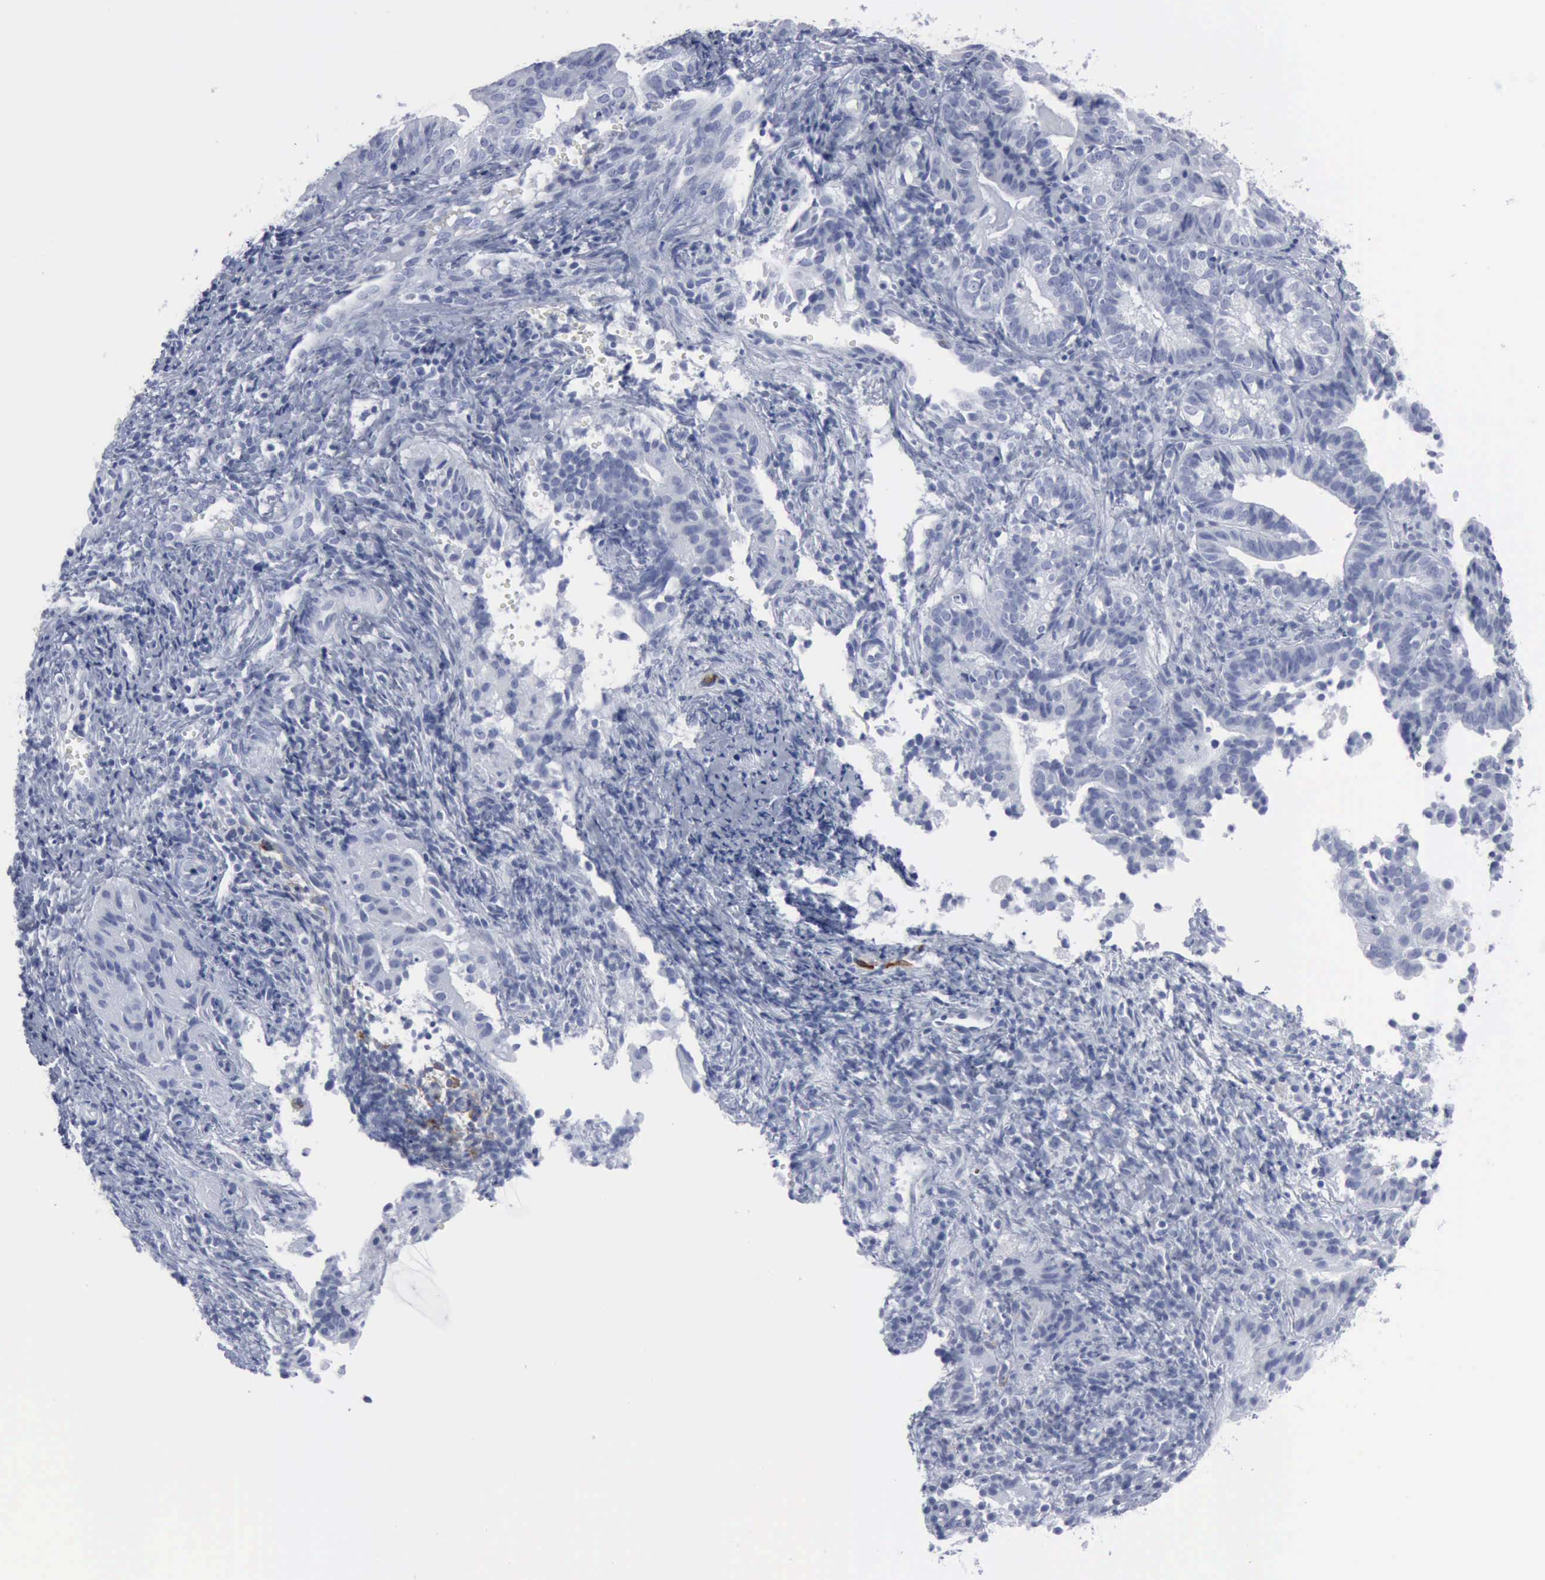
{"staining": {"intensity": "negative", "quantity": "none", "location": "none"}, "tissue": "cervical cancer", "cell_type": "Tumor cells", "image_type": "cancer", "snomed": [{"axis": "morphology", "description": "Adenocarcinoma, NOS"}, {"axis": "topography", "description": "Cervix"}], "caption": "IHC photomicrograph of cervical adenocarcinoma stained for a protein (brown), which shows no expression in tumor cells.", "gene": "VCAM1", "patient": {"sex": "female", "age": 60}}